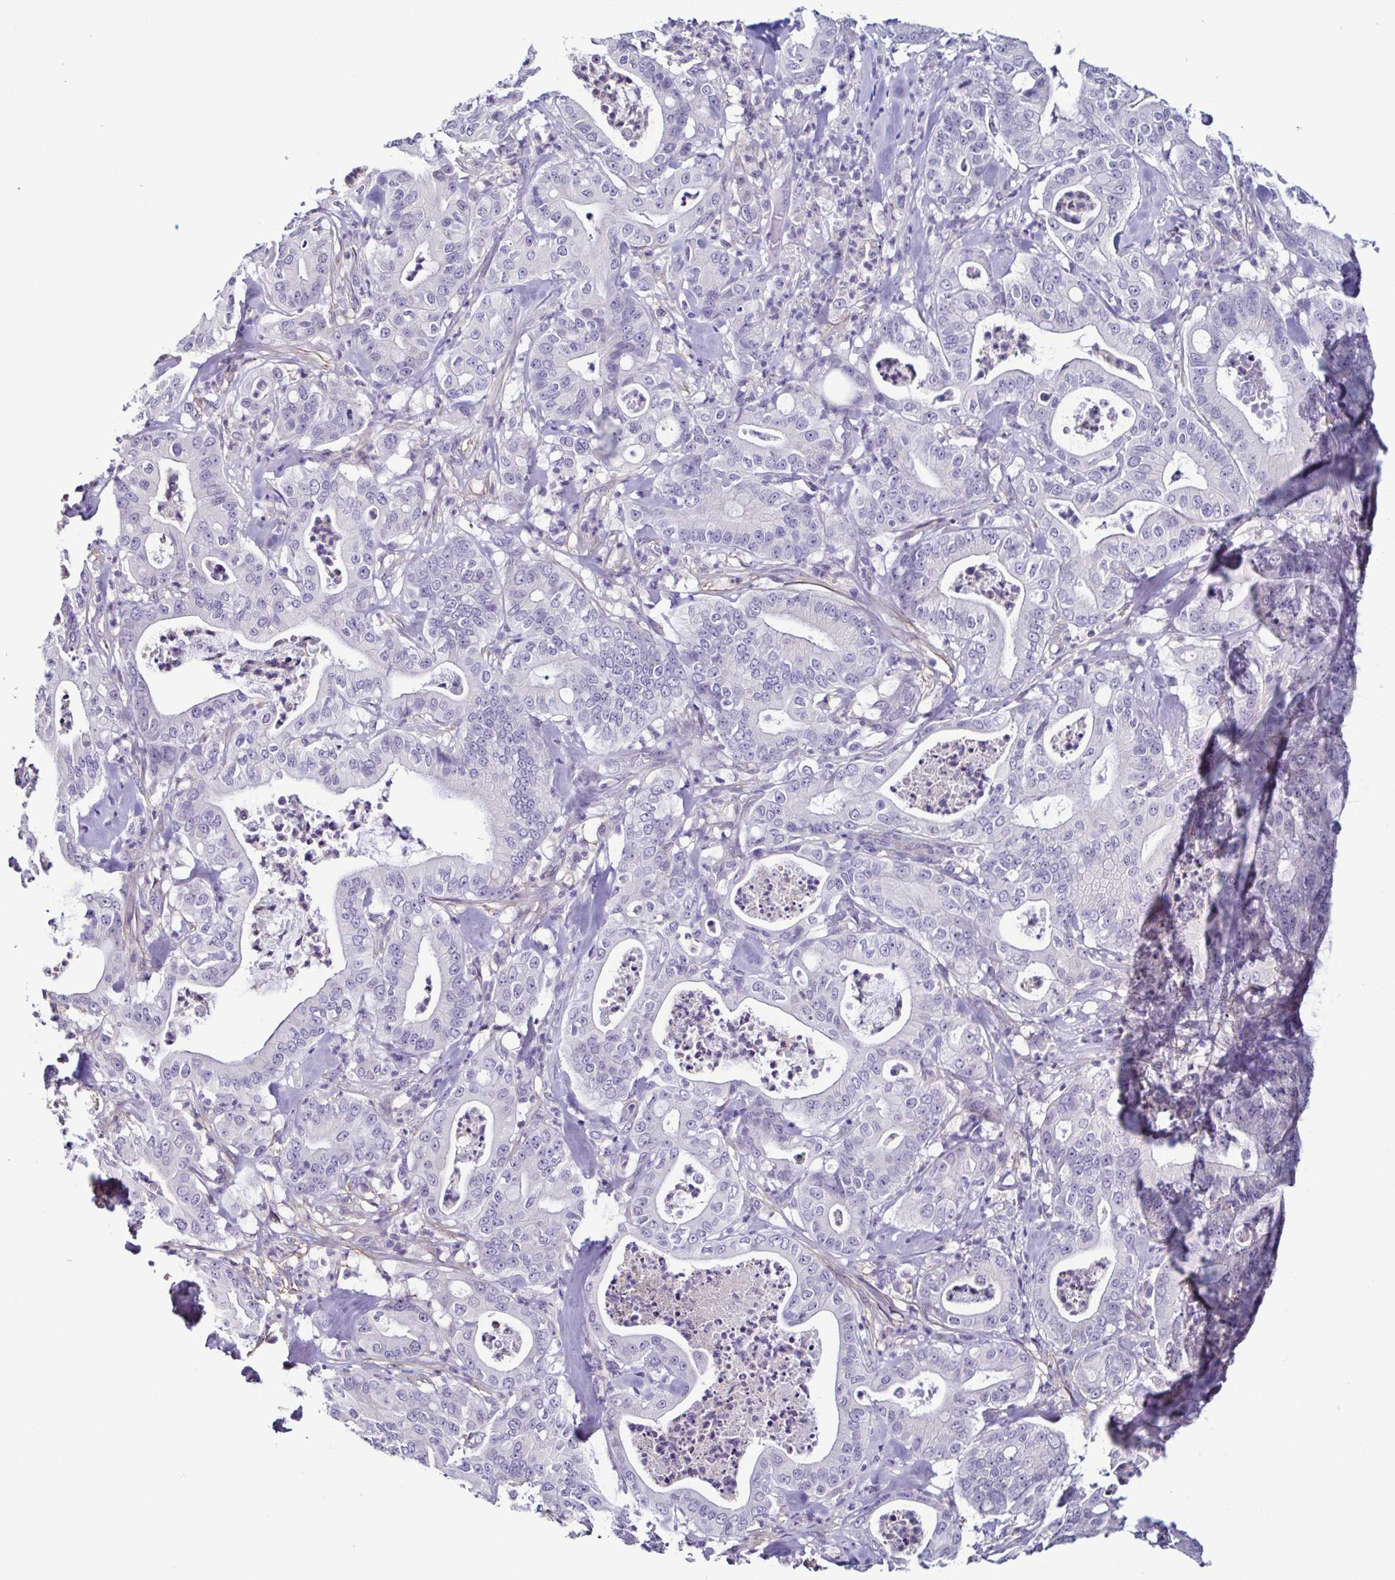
{"staining": {"intensity": "negative", "quantity": "none", "location": "none"}, "tissue": "pancreatic cancer", "cell_type": "Tumor cells", "image_type": "cancer", "snomed": [{"axis": "morphology", "description": "Adenocarcinoma, NOS"}, {"axis": "topography", "description": "Pancreas"}], "caption": "Immunohistochemistry (IHC) of adenocarcinoma (pancreatic) reveals no staining in tumor cells. (DAB immunohistochemistry (IHC) with hematoxylin counter stain).", "gene": "TNNT2", "patient": {"sex": "male", "age": 71}}